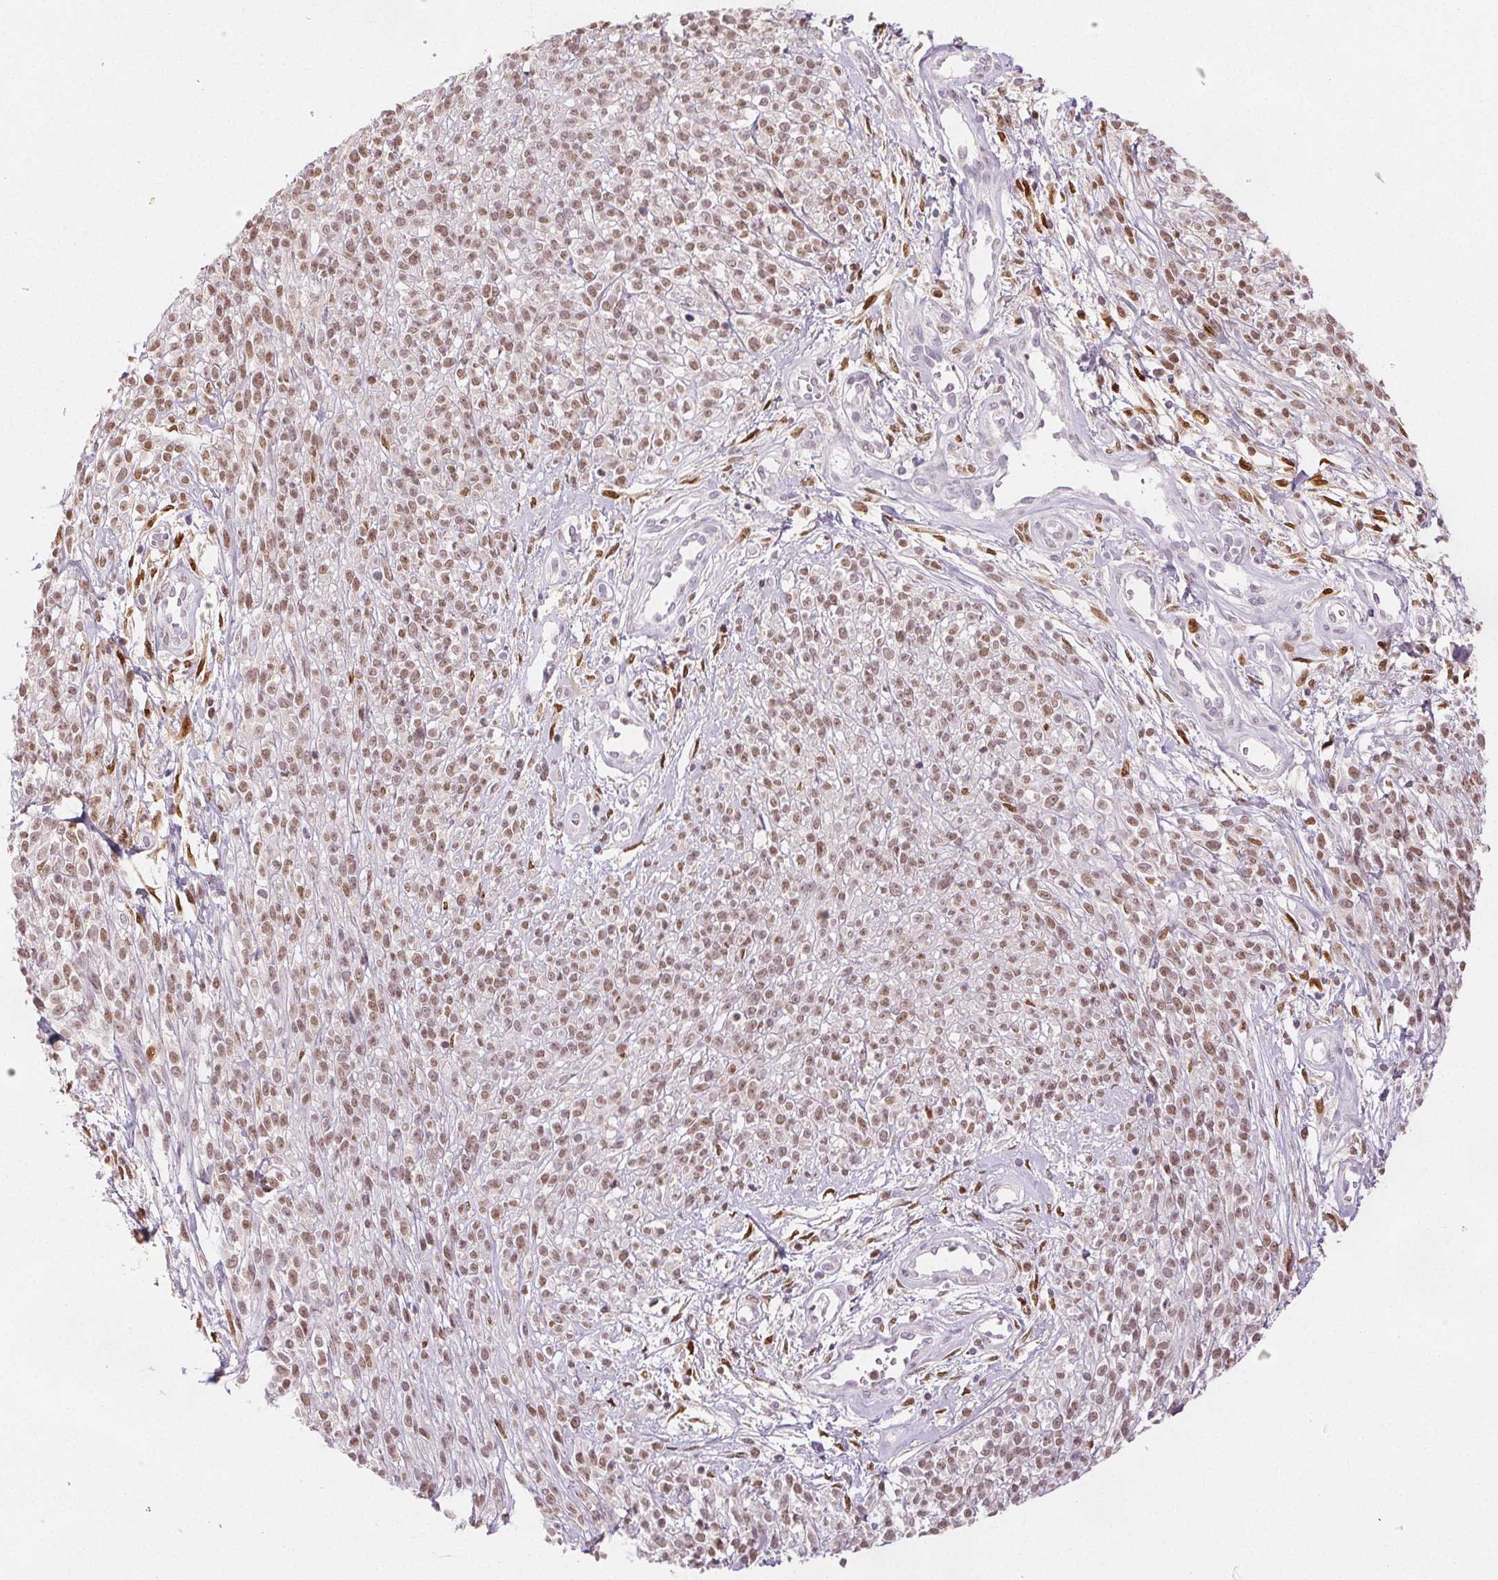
{"staining": {"intensity": "moderate", "quantity": ">75%", "location": "nuclear"}, "tissue": "melanoma", "cell_type": "Tumor cells", "image_type": "cancer", "snomed": [{"axis": "morphology", "description": "Malignant melanoma, NOS"}, {"axis": "topography", "description": "Skin"}, {"axis": "topography", "description": "Skin of trunk"}], "caption": "Protein staining by immunohistochemistry displays moderate nuclear staining in approximately >75% of tumor cells in malignant melanoma.", "gene": "RUNX2", "patient": {"sex": "male", "age": 74}}